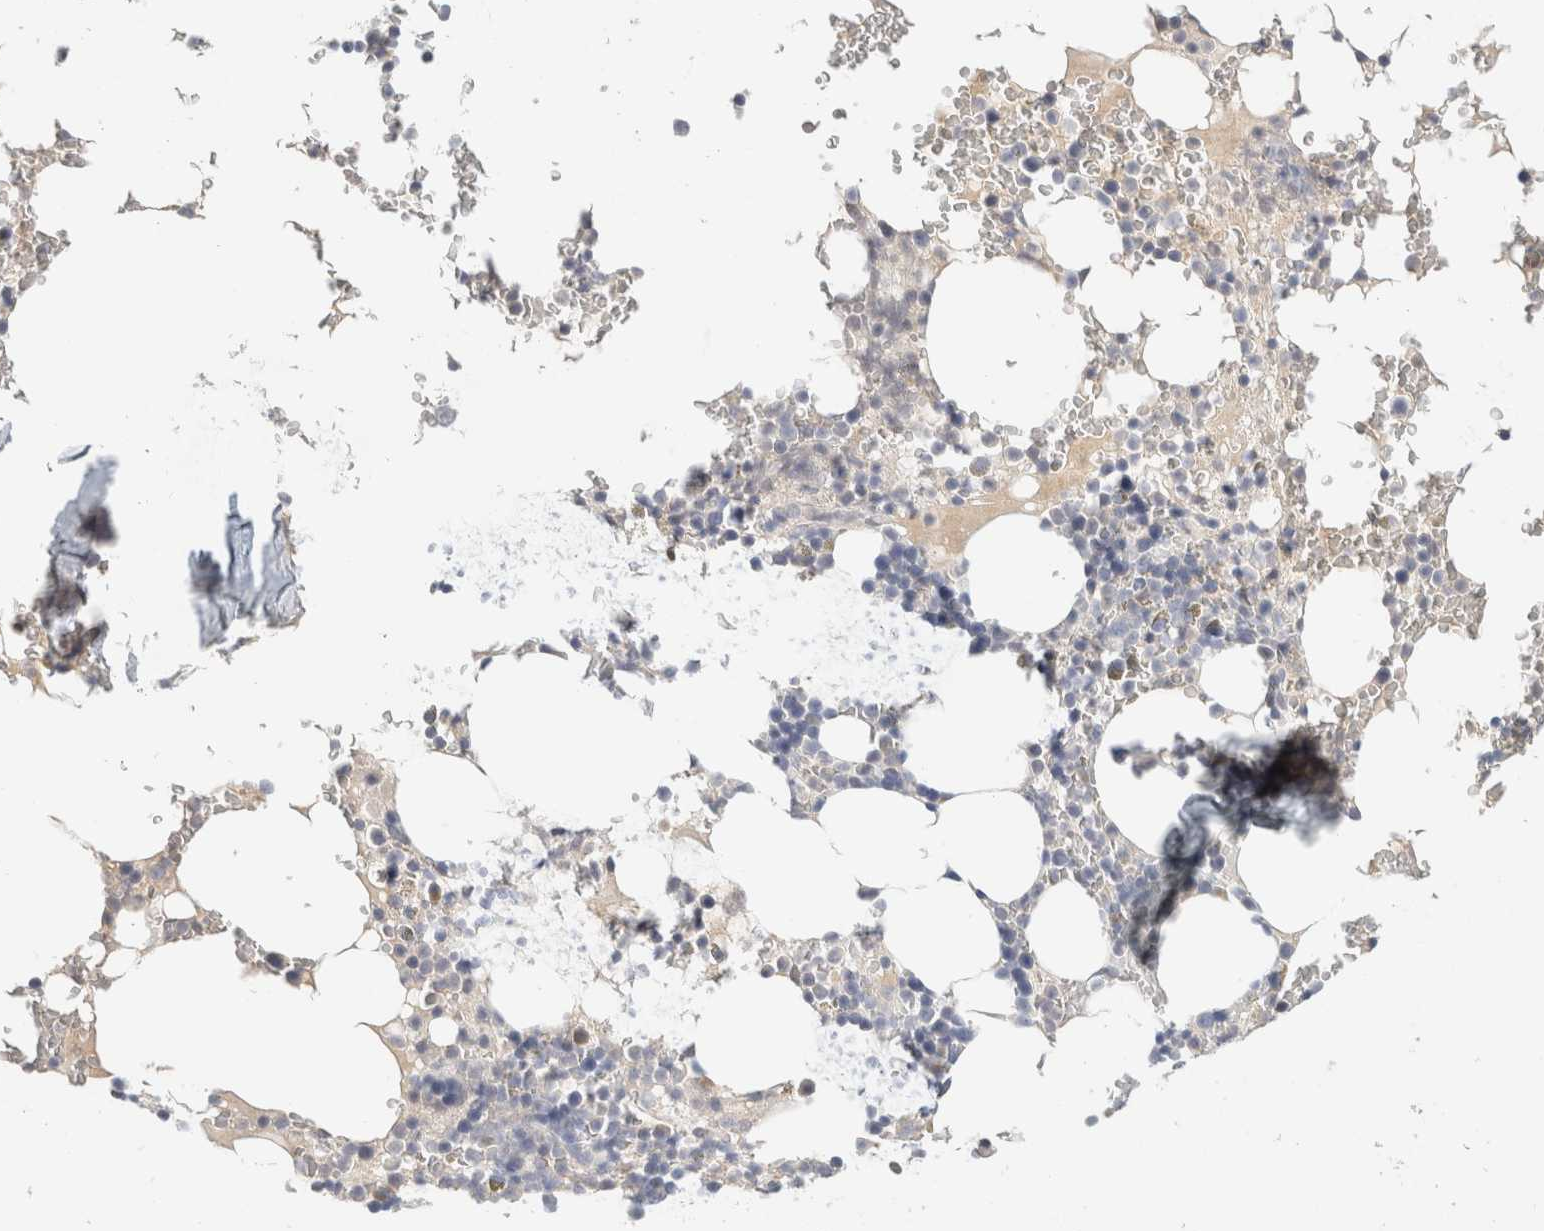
{"staining": {"intensity": "negative", "quantity": "none", "location": "none"}, "tissue": "bone marrow", "cell_type": "Hematopoietic cells", "image_type": "normal", "snomed": [{"axis": "morphology", "description": "Normal tissue, NOS"}, {"axis": "topography", "description": "Bone marrow"}], "caption": "Hematopoietic cells show no significant protein expression in benign bone marrow. The staining was performed using DAB (3,3'-diaminobenzidine) to visualize the protein expression in brown, while the nuclei were stained in blue with hematoxylin (Magnification: 20x).", "gene": "STK31", "patient": {"sex": "male", "age": 58}}